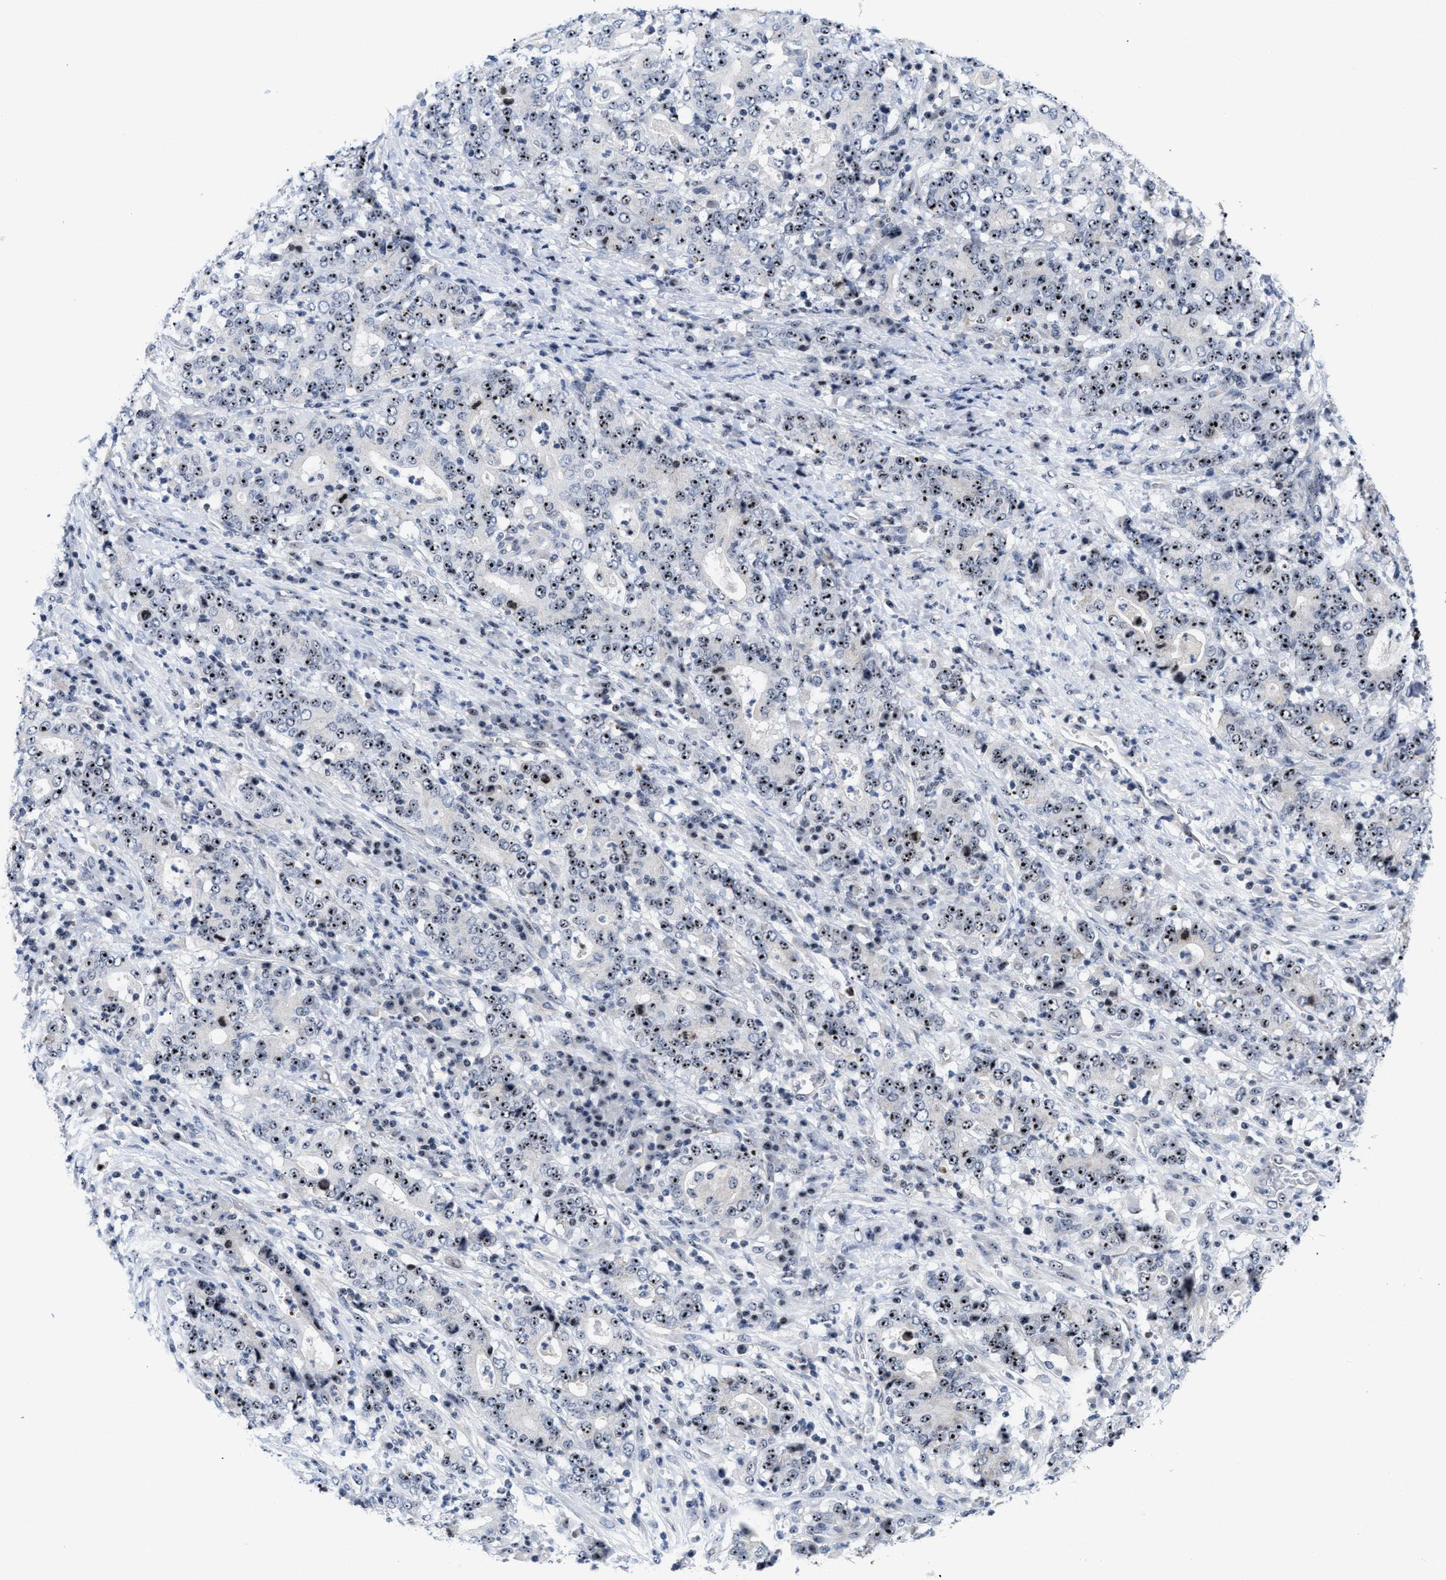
{"staining": {"intensity": "strong", "quantity": ">75%", "location": "nuclear"}, "tissue": "stomach cancer", "cell_type": "Tumor cells", "image_type": "cancer", "snomed": [{"axis": "morphology", "description": "Normal tissue, NOS"}, {"axis": "morphology", "description": "Adenocarcinoma, NOS"}, {"axis": "topography", "description": "Stomach, upper"}, {"axis": "topography", "description": "Stomach"}], "caption": "Protein staining reveals strong nuclear staining in approximately >75% of tumor cells in stomach cancer (adenocarcinoma).", "gene": "NOP58", "patient": {"sex": "male", "age": 59}}